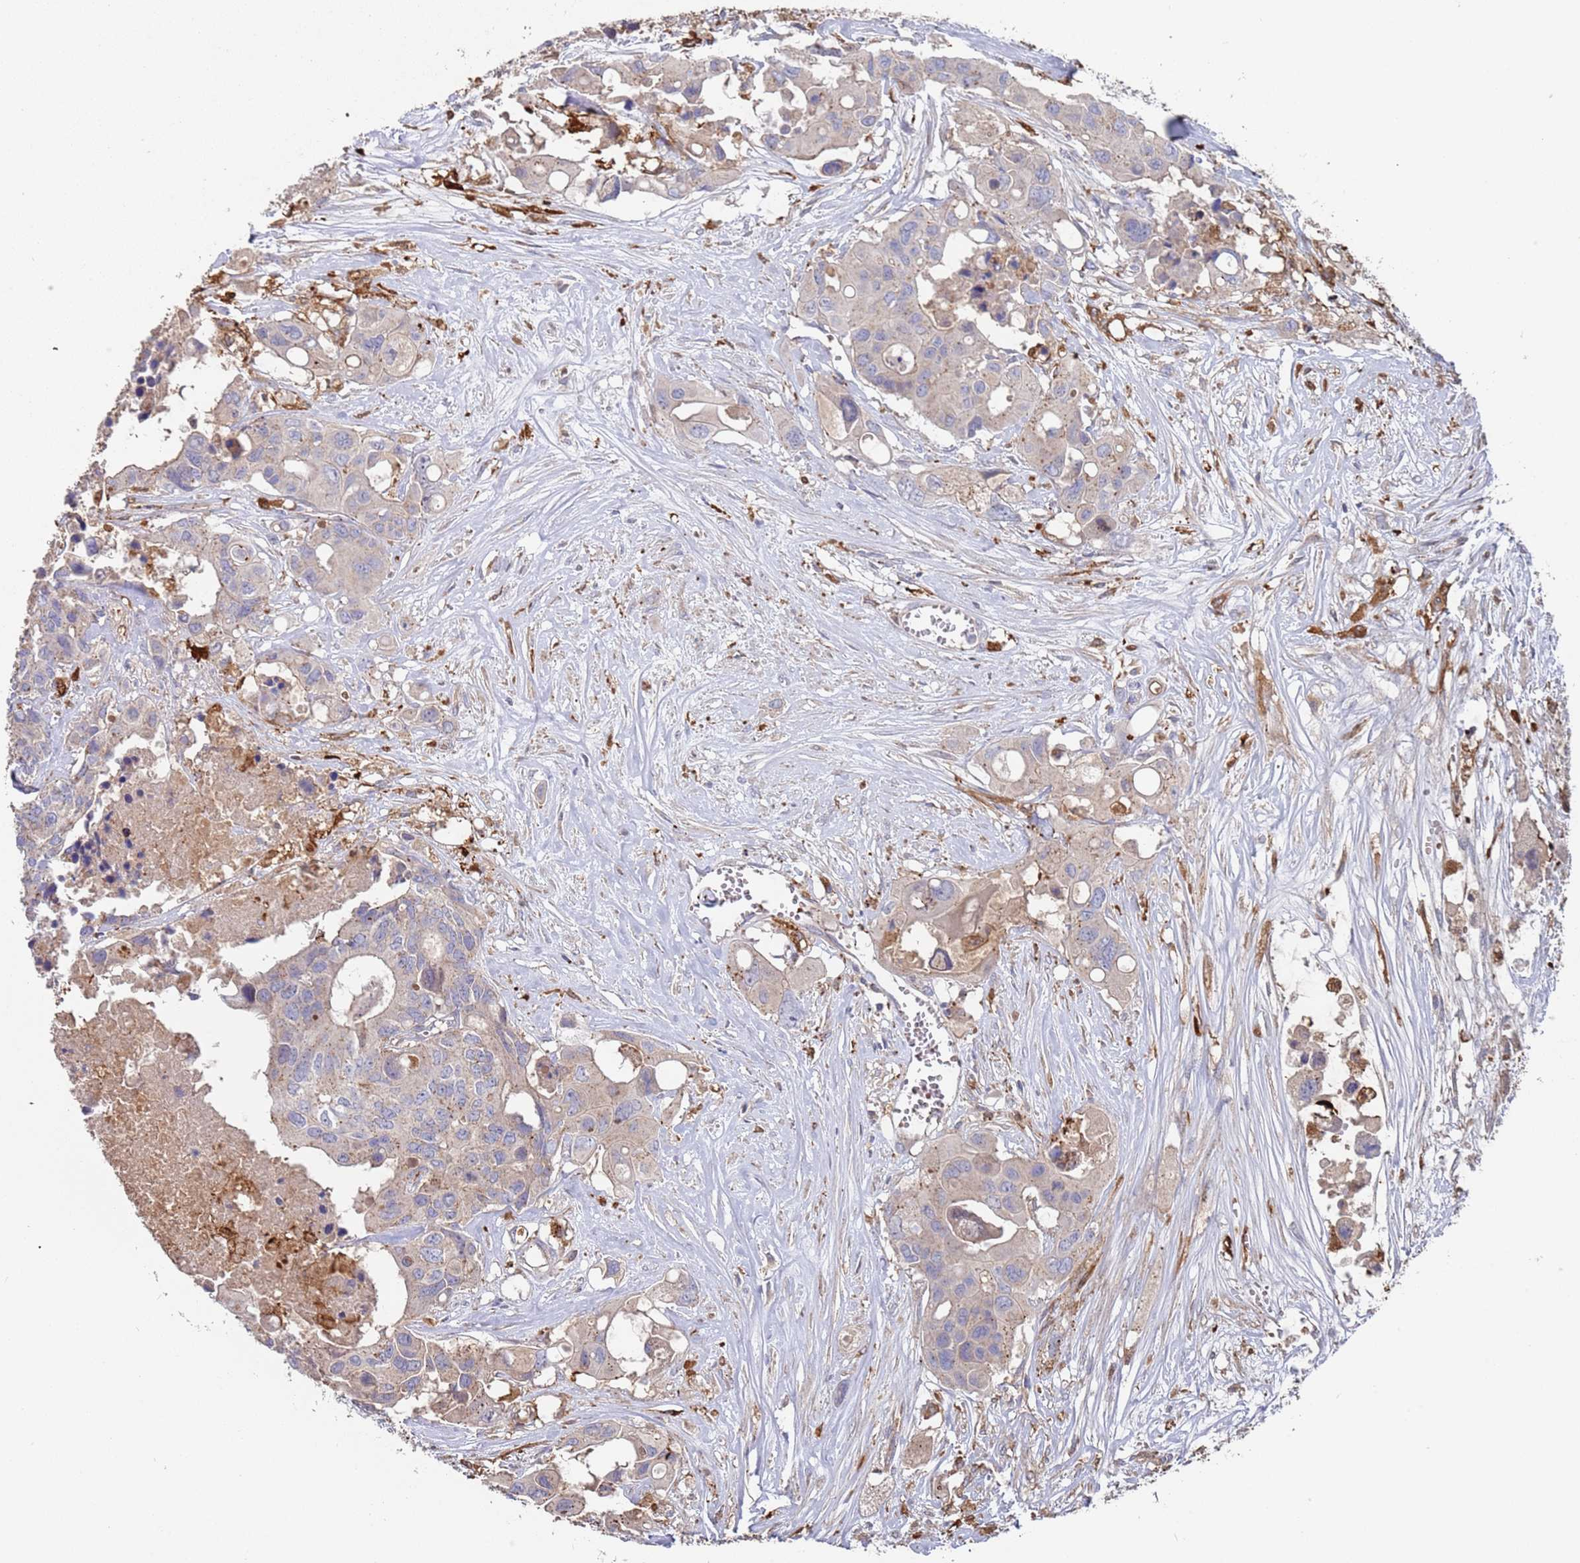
{"staining": {"intensity": "negative", "quantity": "none", "location": "none"}, "tissue": "colorectal cancer", "cell_type": "Tumor cells", "image_type": "cancer", "snomed": [{"axis": "morphology", "description": "Adenocarcinoma, NOS"}, {"axis": "topography", "description": "Colon"}], "caption": "Tumor cells show no significant staining in colorectal adenocarcinoma. (DAB (3,3'-diaminobenzidine) IHC, high magnification).", "gene": "MALRD1", "patient": {"sex": "male", "age": 77}}